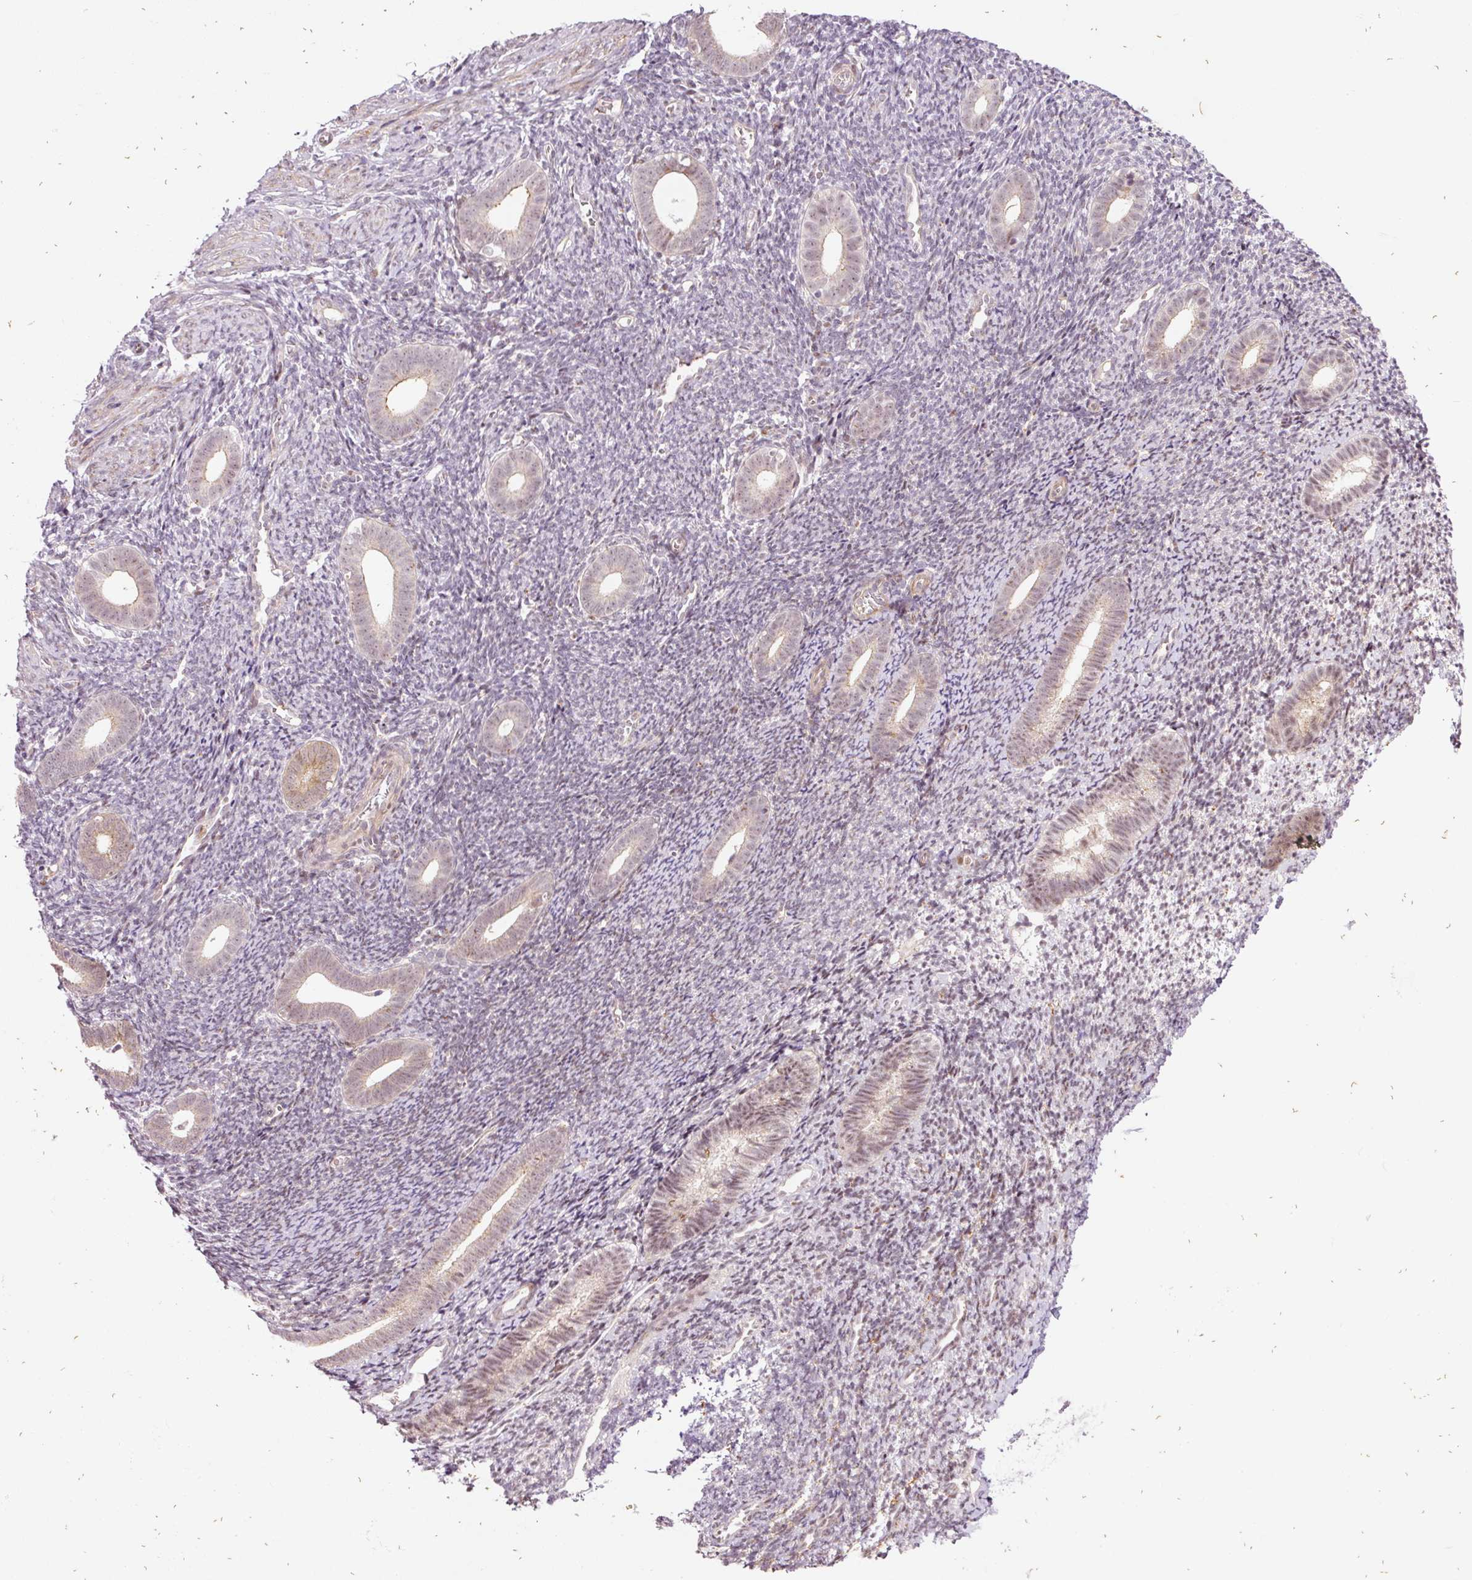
{"staining": {"intensity": "weak", "quantity": "<25%", "location": "nuclear"}, "tissue": "endometrium", "cell_type": "Cells in endometrial stroma", "image_type": "normal", "snomed": [{"axis": "morphology", "description": "Normal tissue, NOS"}, {"axis": "topography", "description": "Endometrium"}], "caption": "An immunohistochemistry image of normal endometrium is shown. There is no staining in cells in endometrial stroma of endometrium. (Stains: DAB IHC with hematoxylin counter stain, Microscopy: brightfield microscopy at high magnification).", "gene": "ANKRD20A1", "patient": {"sex": "female", "age": 39}}